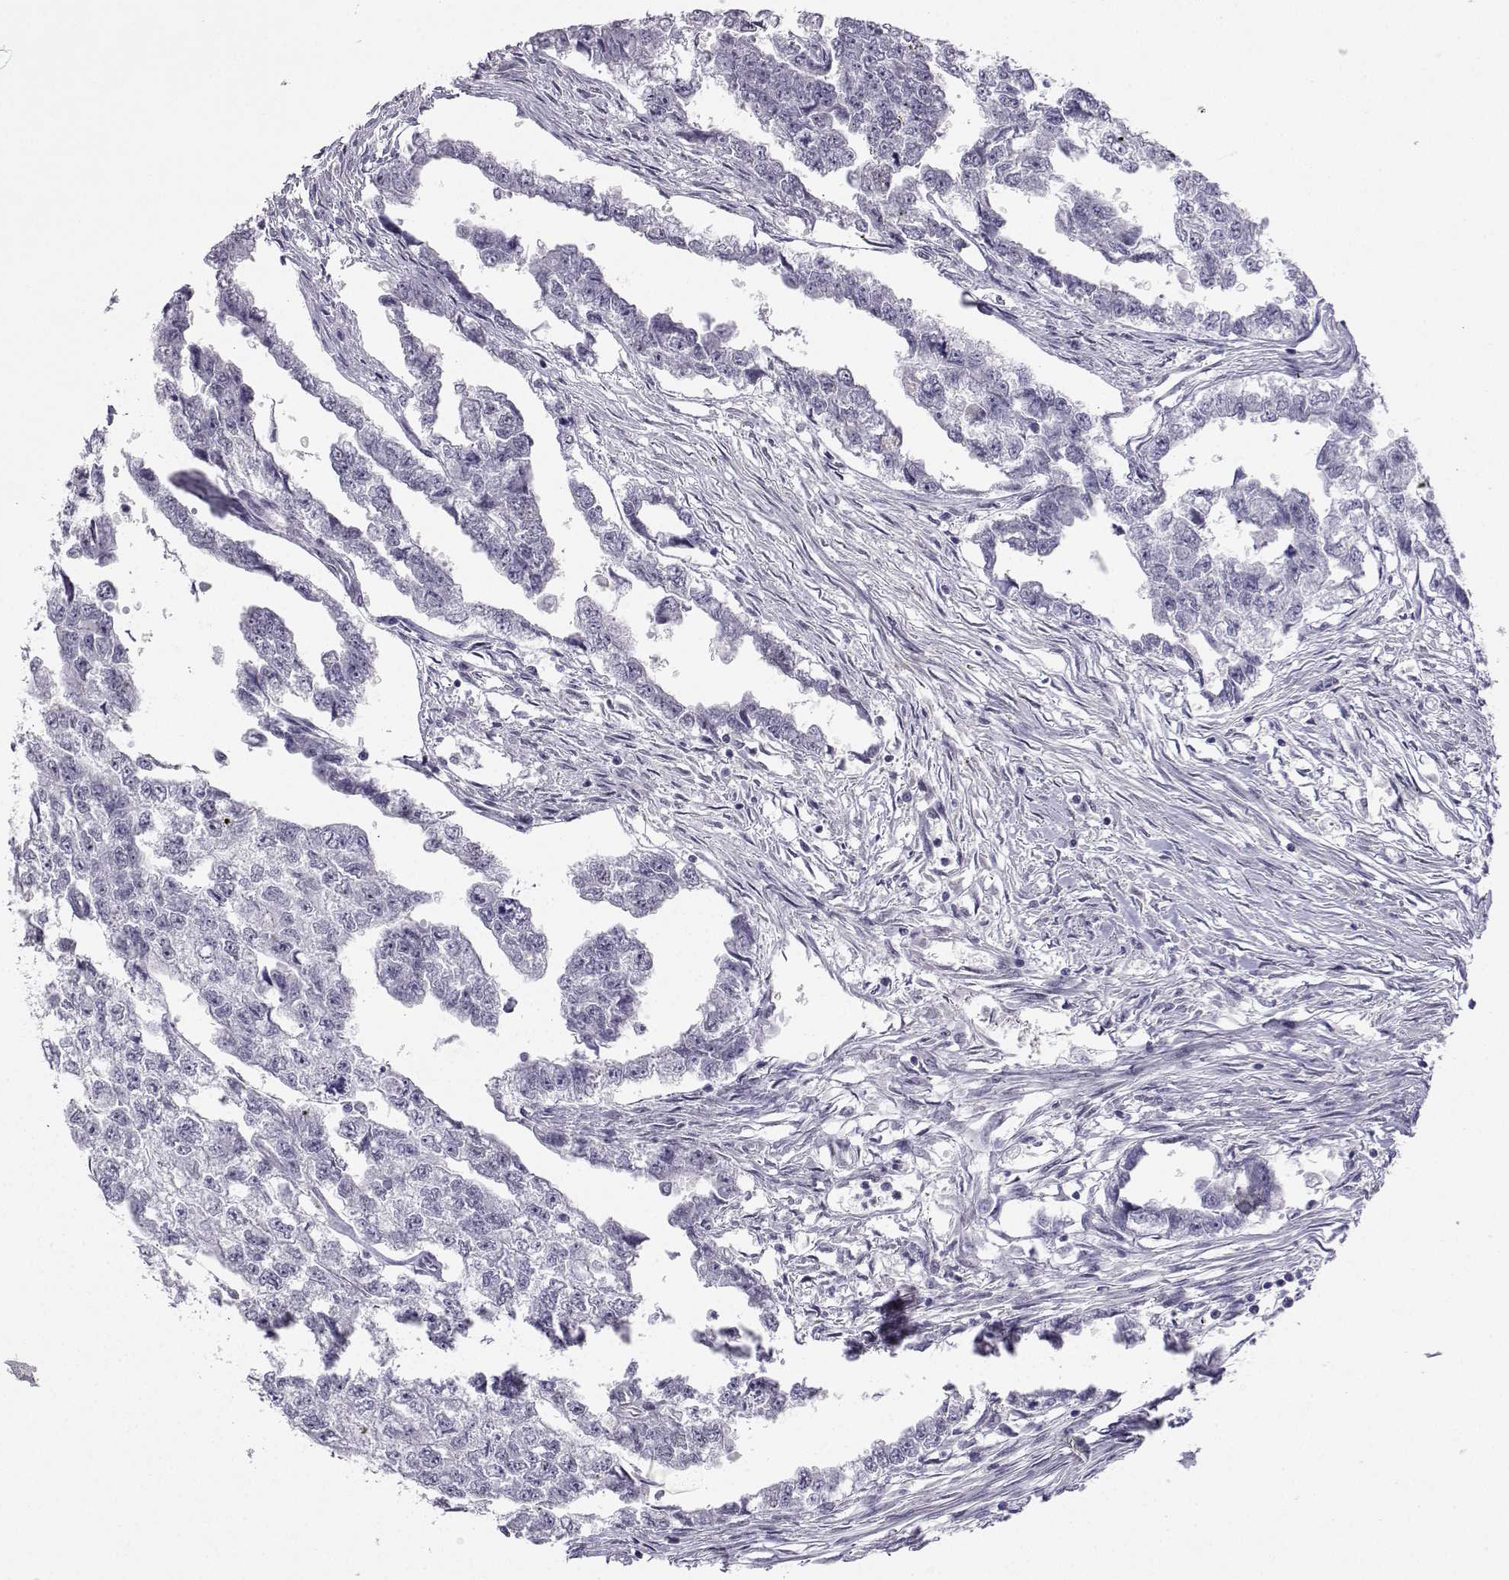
{"staining": {"intensity": "negative", "quantity": "none", "location": "none"}, "tissue": "testis cancer", "cell_type": "Tumor cells", "image_type": "cancer", "snomed": [{"axis": "morphology", "description": "Carcinoma, Embryonal, NOS"}, {"axis": "morphology", "description": "Teratoma, malignant, NOS"}, {"axis": "topography", "description": "Testis"}], "caption": "The immunohistochemistry photomicrograph has no significant positivity in tumor cells of embryonal carcinoma (testis) tissue. Nuclei are stained in blue.", "gene": "MED26", "patient": {"sex": "male", "age": 44}}